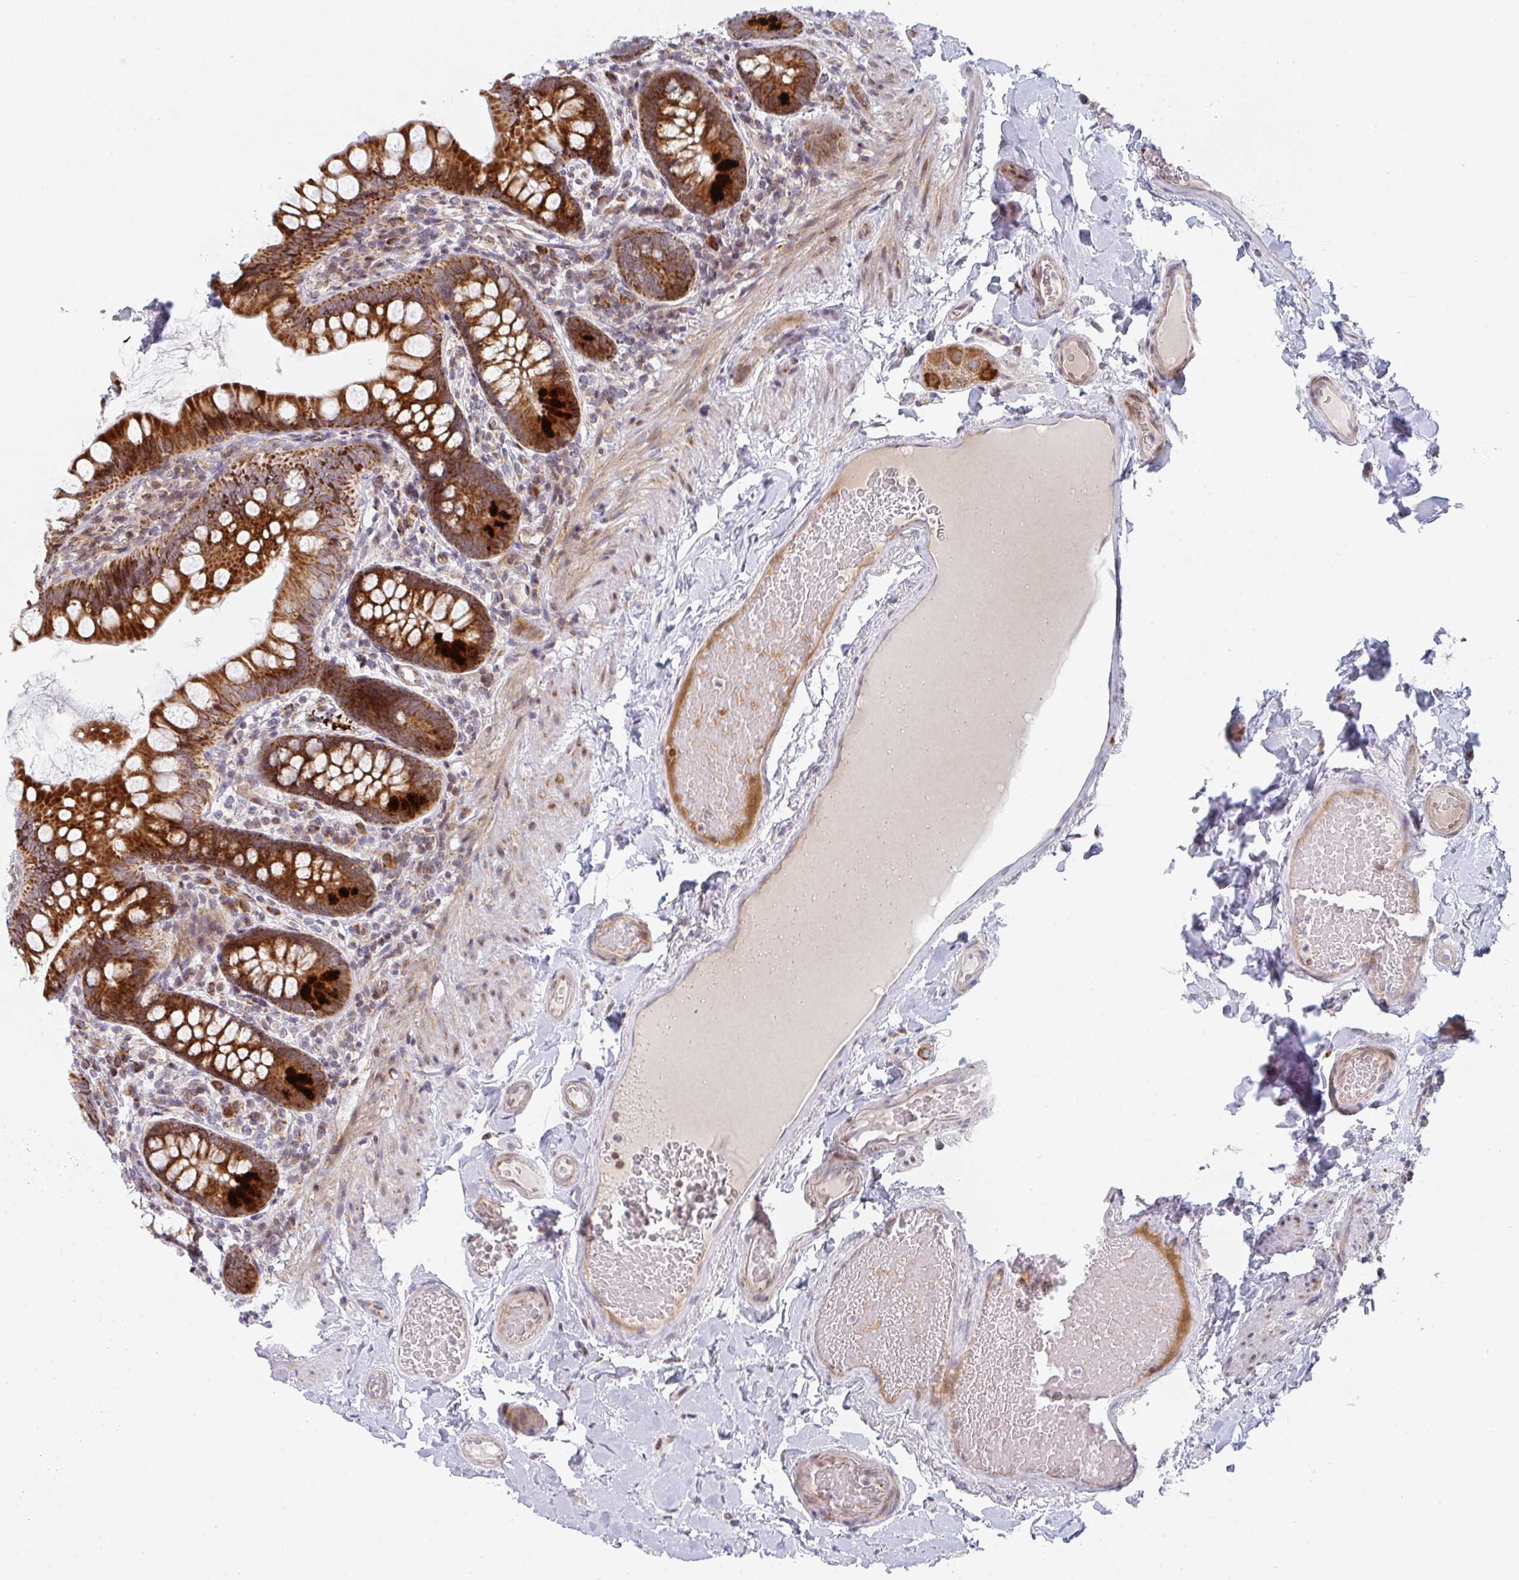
{"staining": {"intensity": "strong", "quantity": ">75%", "location": "cytoplasmic/membranous"}, "tissue": "small intestine", "cell_type": "Glandular cells", "image_type": "normal", "snomed": [{"axis": "morphology", "description": "Normal tissue, NOS"}, {"axis": "topography", "description": "Small intestine"}], "caption": "Immunohistochemistry photomicrograph of unremarkable human small intestine stained for a protein (brown), which demonstrates high levels of strong cytoplasmic/membranous positivity in about >75% of glandular cells.", "gene": "PRKCH", "patient": {"sex": "male", "age": 70}}